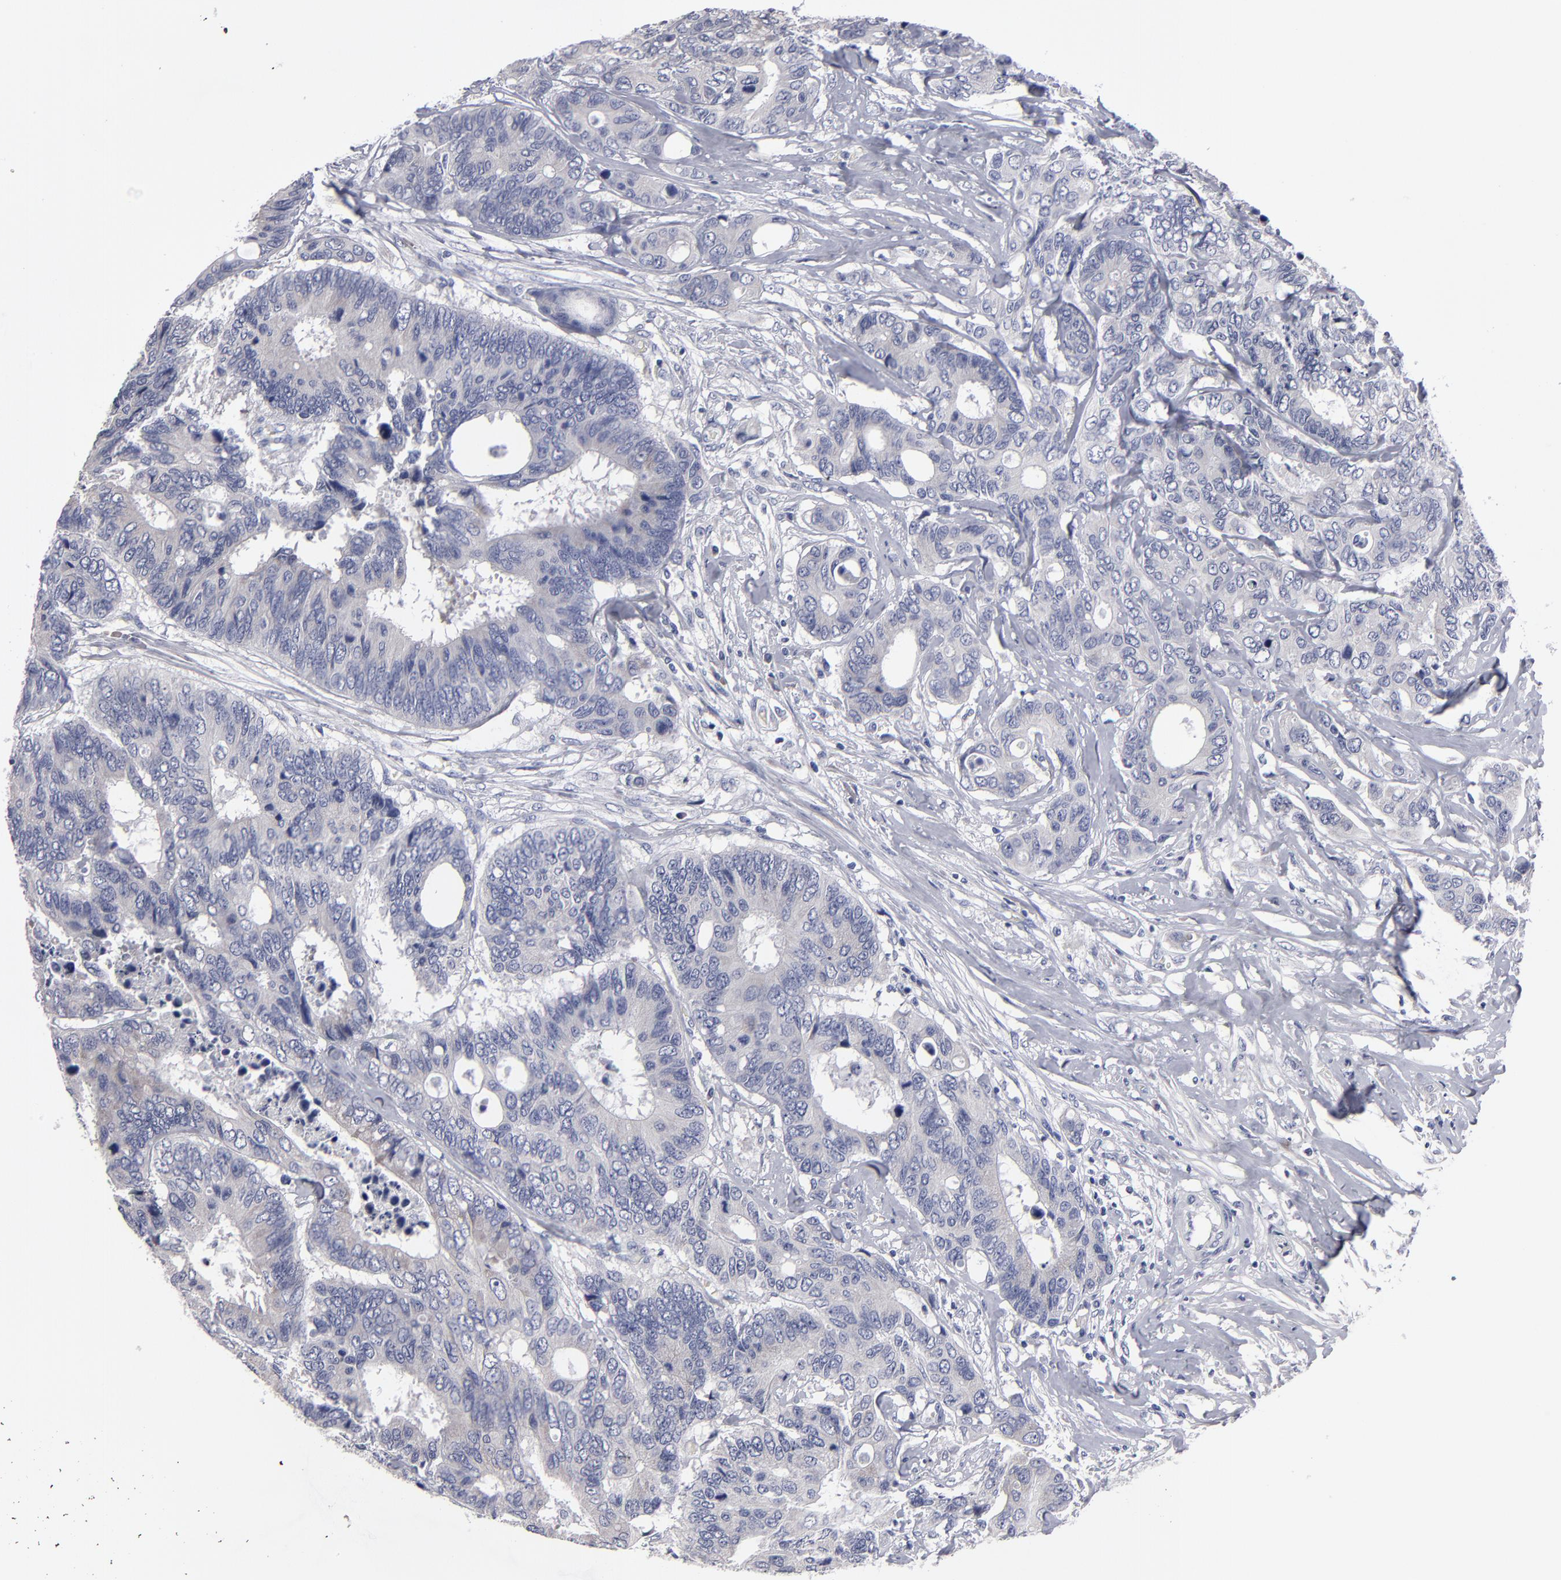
{"staining": {"intensity": "weak", "quantity": ">75%", "location": "cytoplasmic/membranous"}, "tissue": "colorectal cancer", "cell_type": "Tumor cells", "image_type": "cancer", "snomed": [{"axis": "morphology", "description": "Adenocarcinoma, NOS"}, {"axis": "topography", "description": "Rectum"}], "caption": "Protein staining by IHC displays weak cytoplasmic/membranous expression in about >75% of tumor cells in colorectal cancer (adenocarcinoma). The staining was performed using DAB (3,3'-diaminobenzidine) to visualize the protein expression in brown, while the nuclei were stained in blue with hematoxylin (Magnification: 20x).", "gene": "CCDC80", "patient": {"sex": "male", "age": 55}}